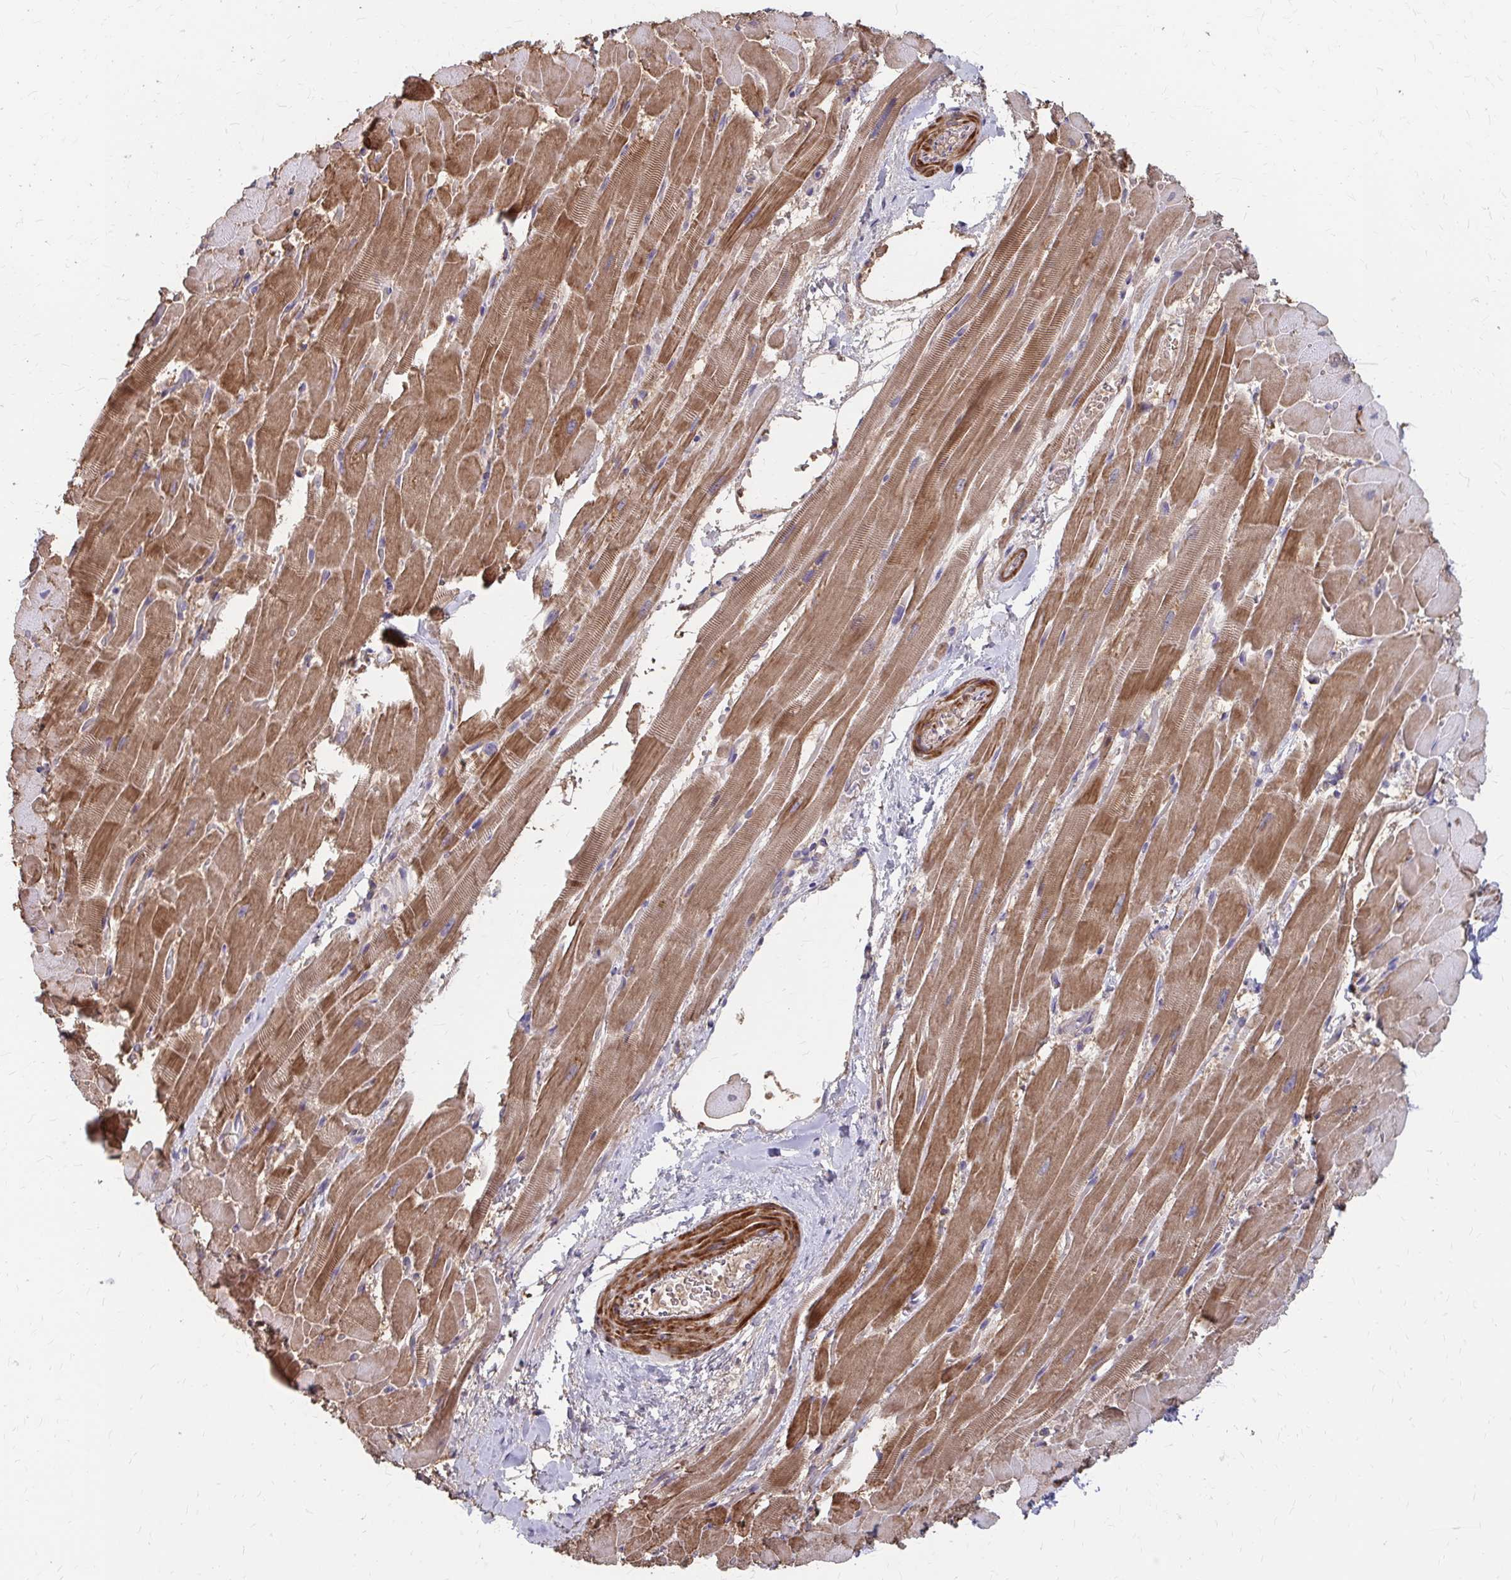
{"staining": {"intensity": "moderate", "quantity": ">75%", "location": "cytoplasmic/membranous"}, "tissue": "heart muscle", "cell_type": "Cardiomyocytes", "image_type": "normal", "snomed": [{"axis": "morphology", "description": "Normal tissue, NOS"}, {"axis": "topography", "description": "Heart"}], "caption": "Immunohistochemistry (IHC) of normal human heart muscle displays medium levels of moderate cytoplasmic/membranous positivity in approximately >75% of cardiomyocytes.", "gene": "IFI44L", "patient": {"sex": "male", "age": 37}}